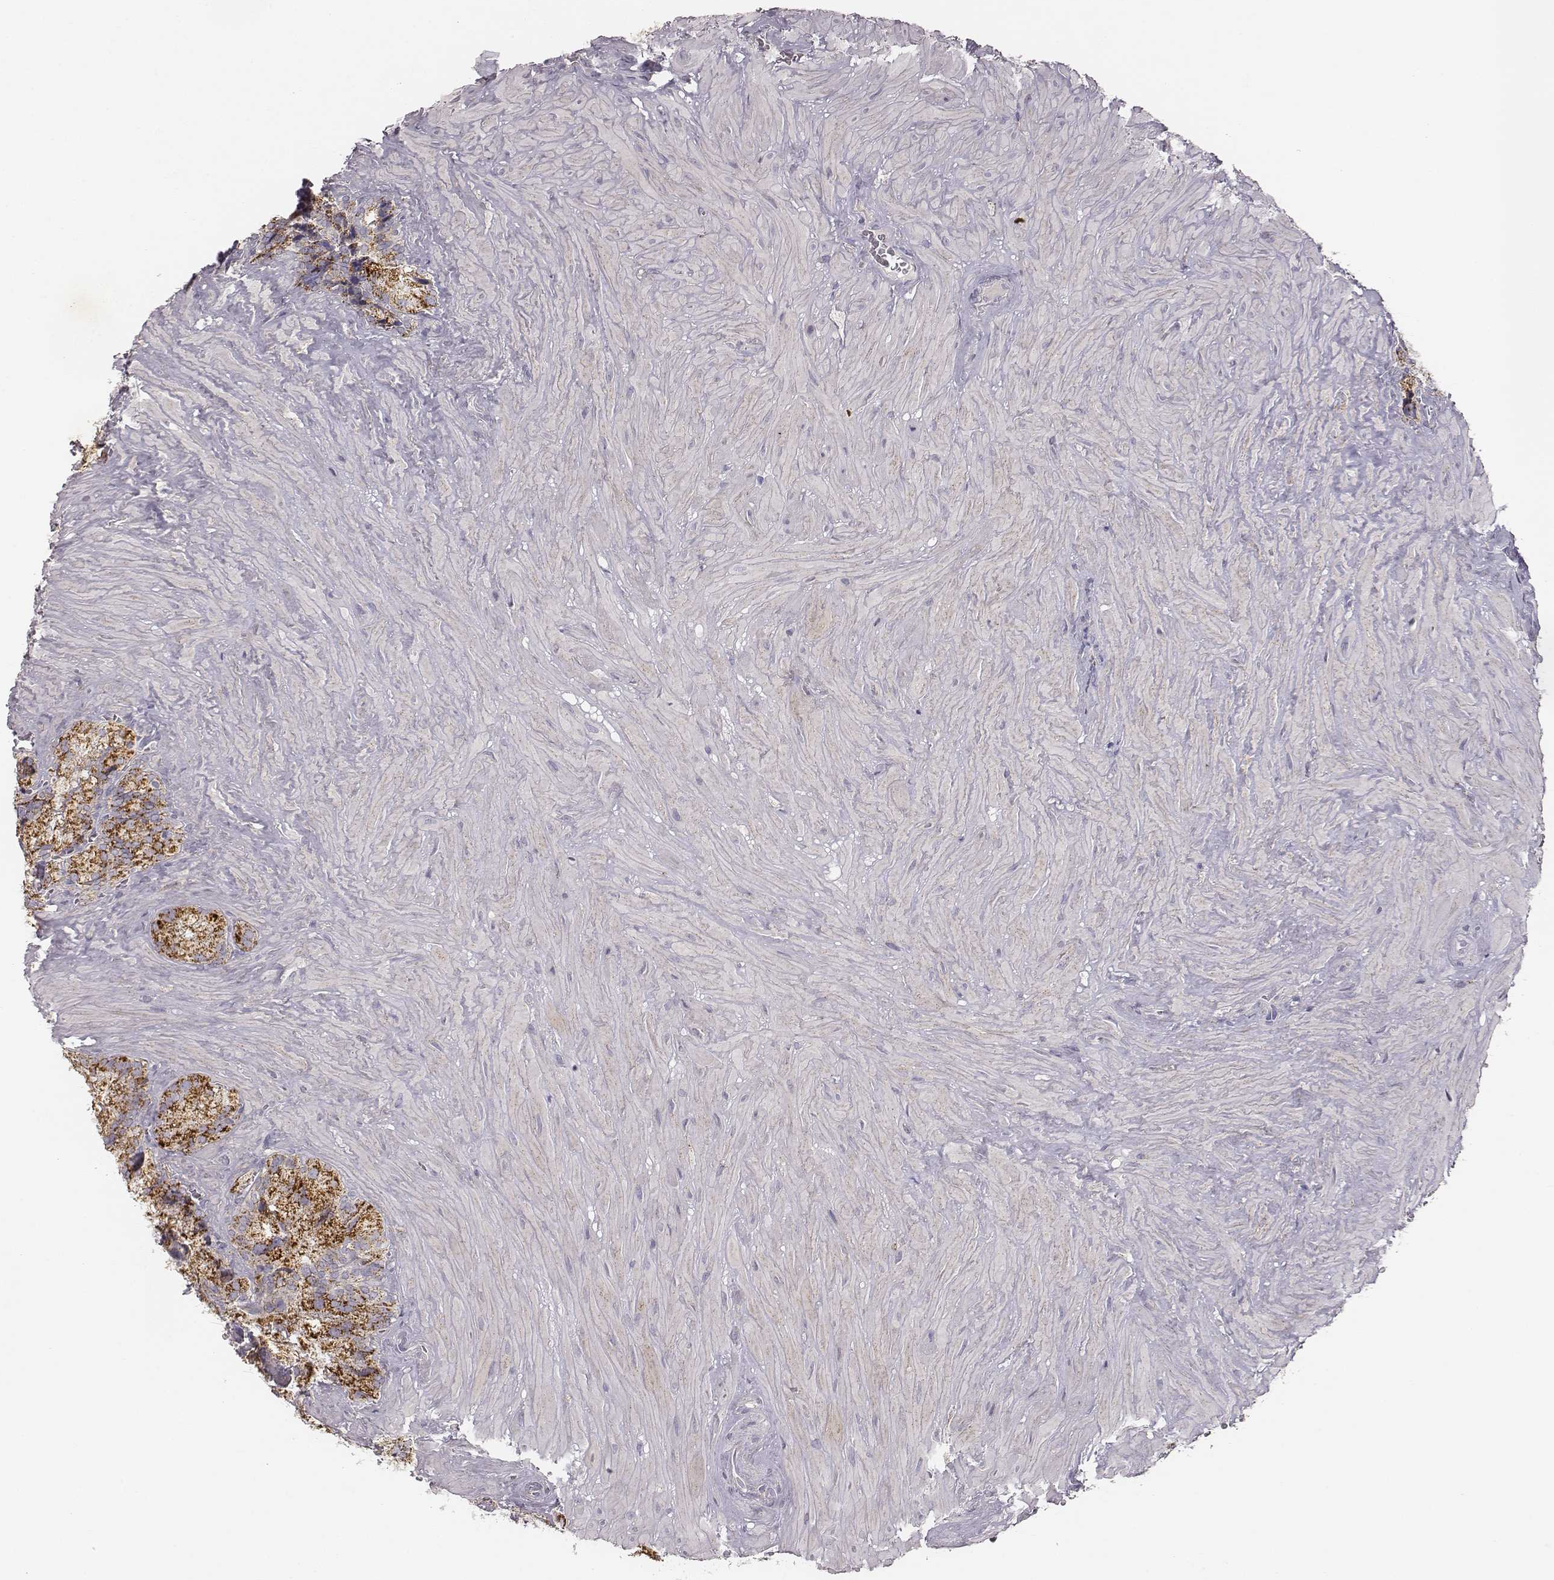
{"staining": {"intensity": "moderate", "quantity": ">75%", "location": "cytoplasmic/membranous"}, "tissue": "seminal vesicle", "cell_type": "Glandular cells", "image_type": "normal", "snomed": [{"axis": "morphology", "description": "Normal tissue, NOS"}, {"axis": "topography", "description": "Seminal veicle"}], "caption": "Seminal vesicle stained with immunohistochemistry displays moderate cytoplasmic/membranous positivity in about >75% of glandular cells. Nuclei are stained in blue.", "gene": "ABCD3", "patient": {"sex": "male", "age": 72}}